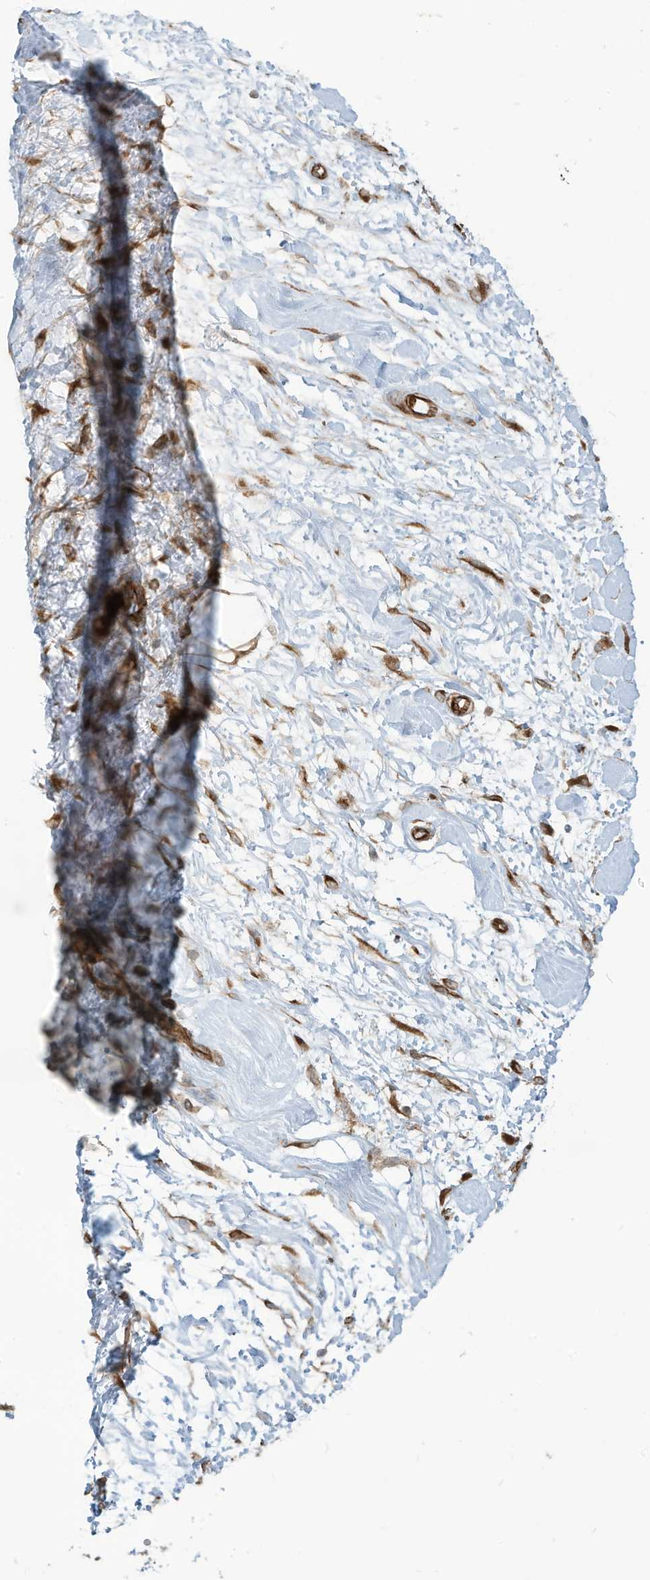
{"staining": {"intensity": "strong", "quantity": ">75%", "location": "cytoplasmic/membranous"}, "tissue": "soft tissue", "cell_type": "Fibroblasts", "image_type": "normal", "snomed": [{"axis": "morphology", "description": "Normal tissue, NOS"}, {"axis": "morphology", "description": "Adenocarcinoma, NOS"}, {"axis": "topography", "description": "Pancreas"}, {"axis": "topography", "description": "Peripheral nerve tissue"}], "caption": "Unremarkable soft tissue shows strong cytoplasmic/membranous expression in approximately >75% of fibroblasts.", "gene": "SLC9A2", "patient": {"sex": "male", "age": 59}}